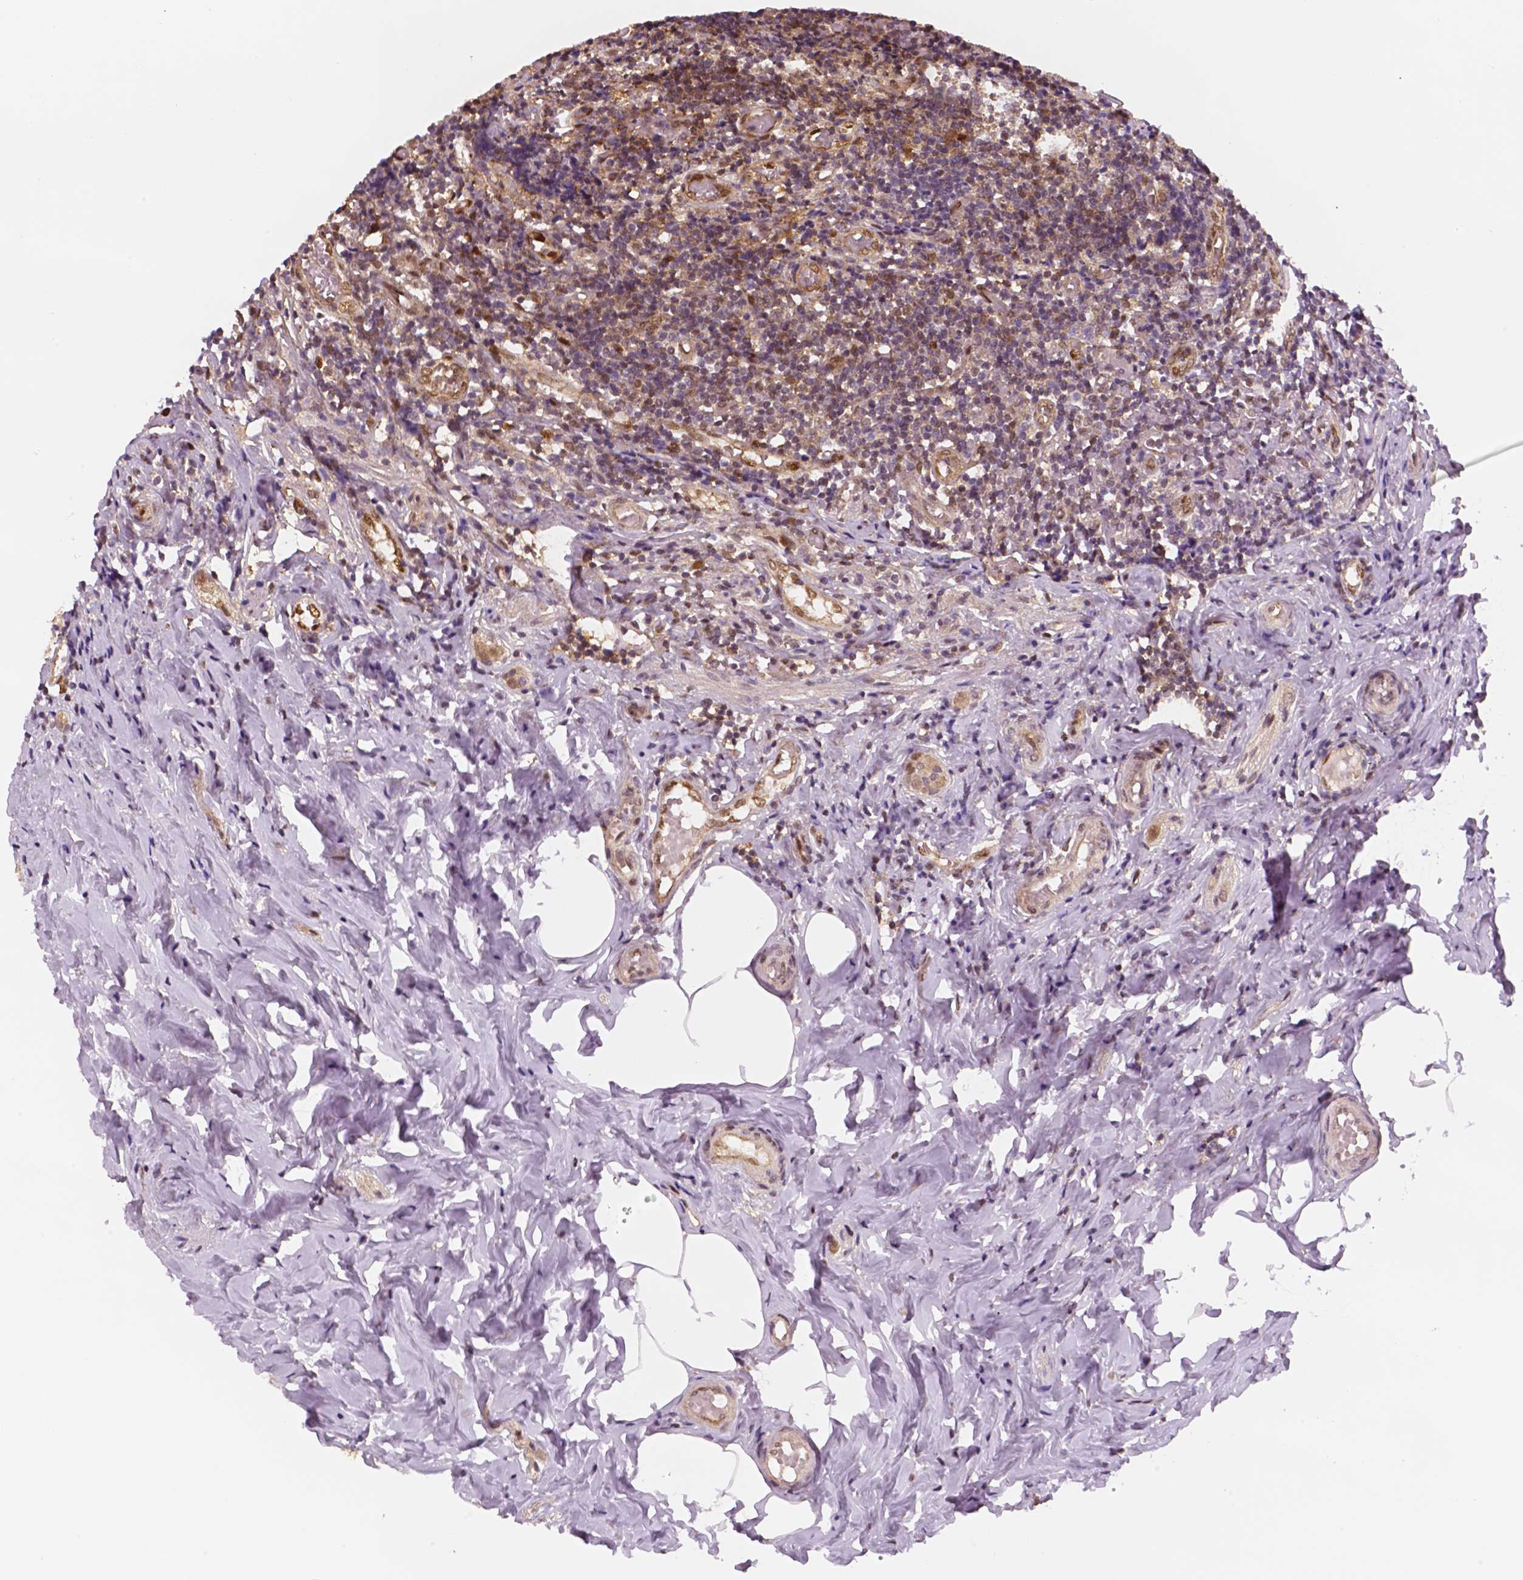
{"staining": {"intensity": "moderate", "quantity": ">75%", "location": "cytoplasmic/membranous,nuclear"}, "tissue": "appendix", "cell_type": "Glandular cells", "image_type": "normal", "snomed": [{"axis": "morphology", "description": "Normal tissue, NOS"}, {"axis": "topography", "description": "Appendix"}], "caption": "IHC image of benign appendix: human appendix stained using immunohistochemistry (IHC) shows medium levels of moderate protein expression localized specifically in the cytoplasmic/membranous,nuclear of glandular cells, appearing as a cytoplasmic/membranous,nuclear brown color.", "gene": "STAT3", "patient": {"sex": "female", "age": 32}}